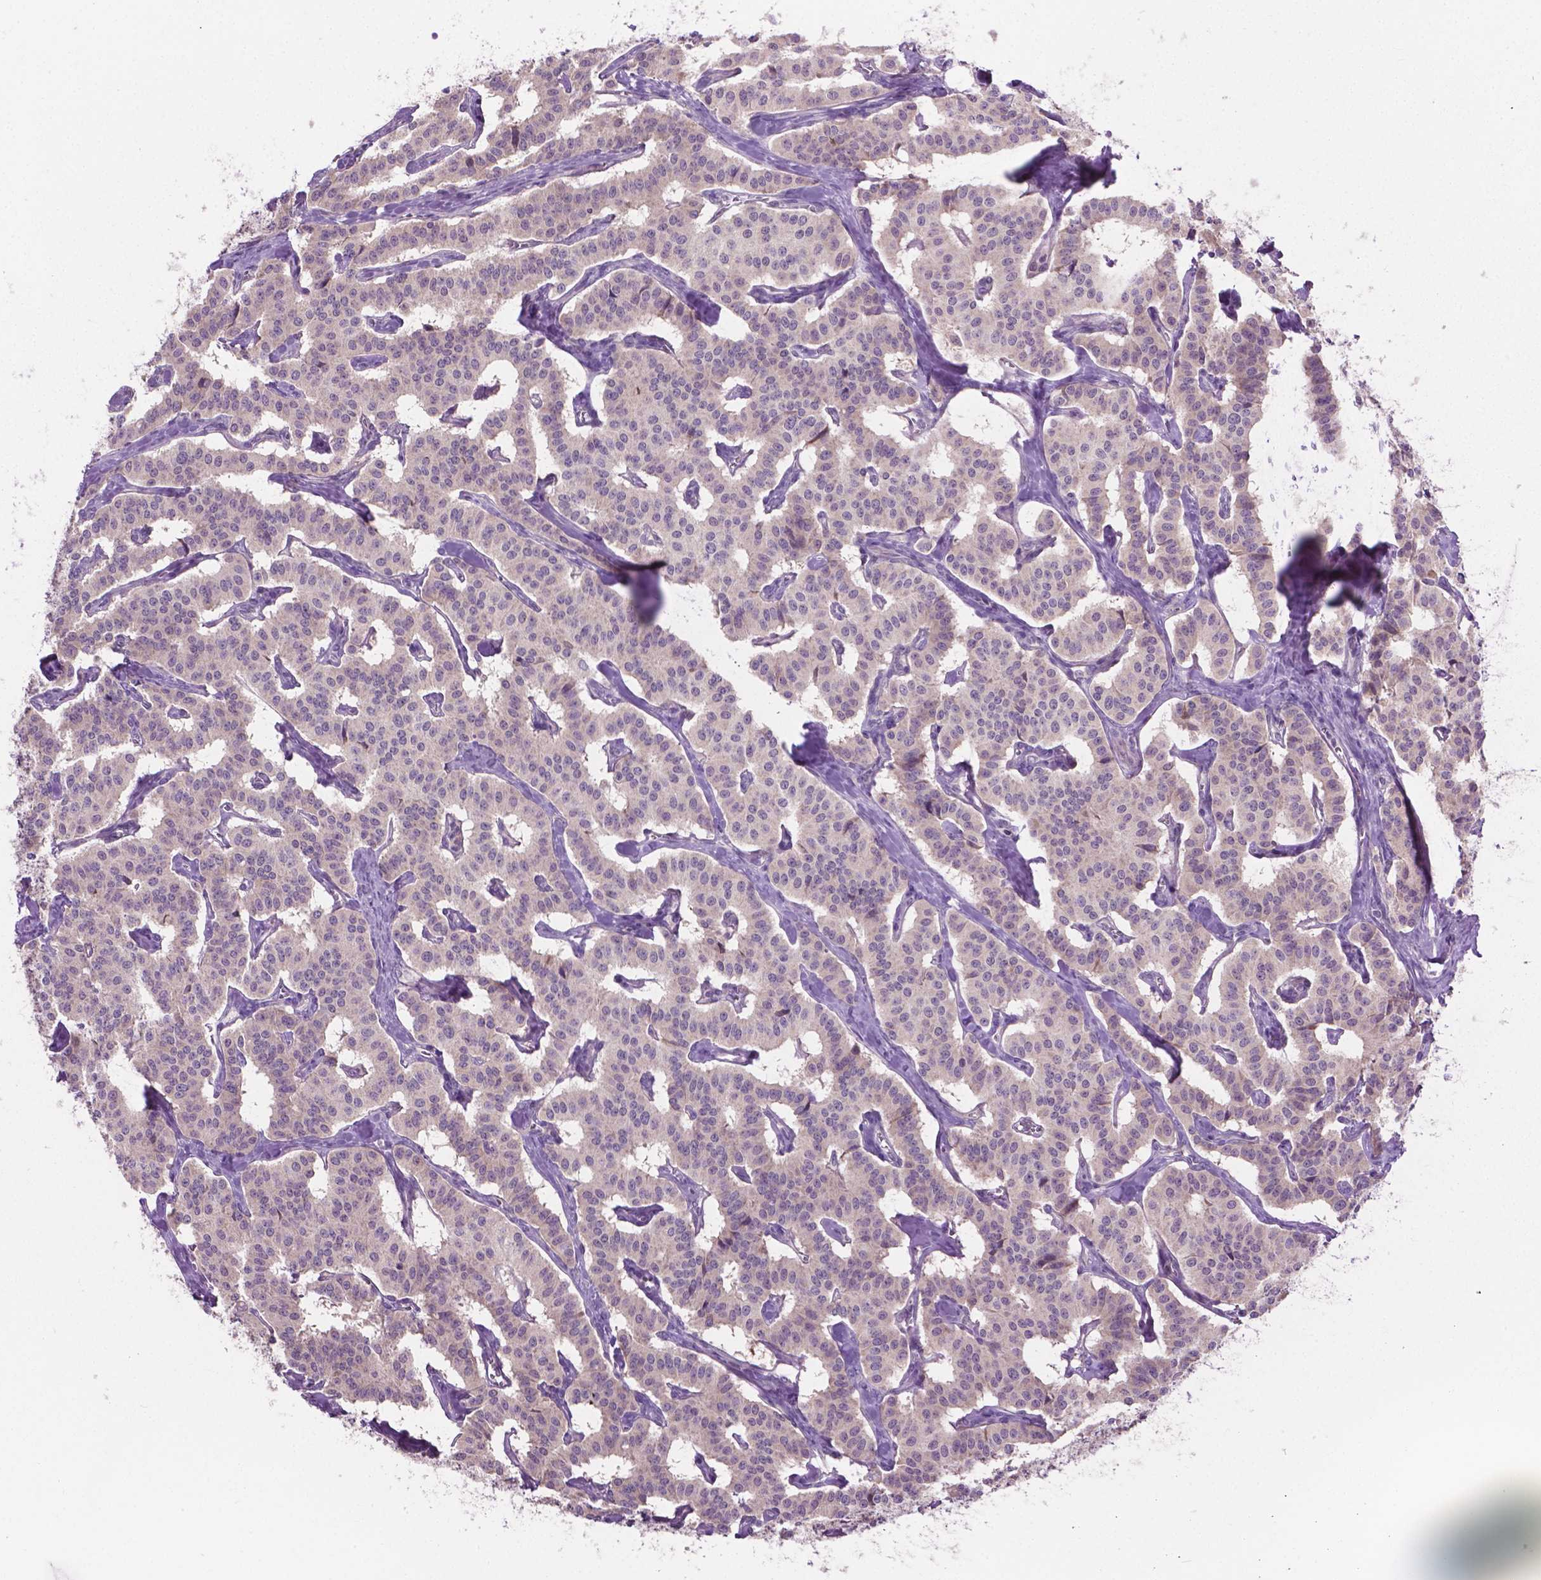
{"staining": {"intensity": "negative", "quantity": "none", "location": "none"}, "tissue": "carcinoid", "cell_type": "Tumor cells", "image_type": "cancer", "snomed": [{"axis": "morphology", "description": "Carcinoid, malignant, NOS"}, {"axis": "topography", "description": "Lung"}], "caption": "This is a micrograph of immunohistochemistry (IHC) staining of malignant carcinoid, which shows no positivity in tumor cells.", "gene": "MZT1", "patient": {"sex": "female", "age": 46}}